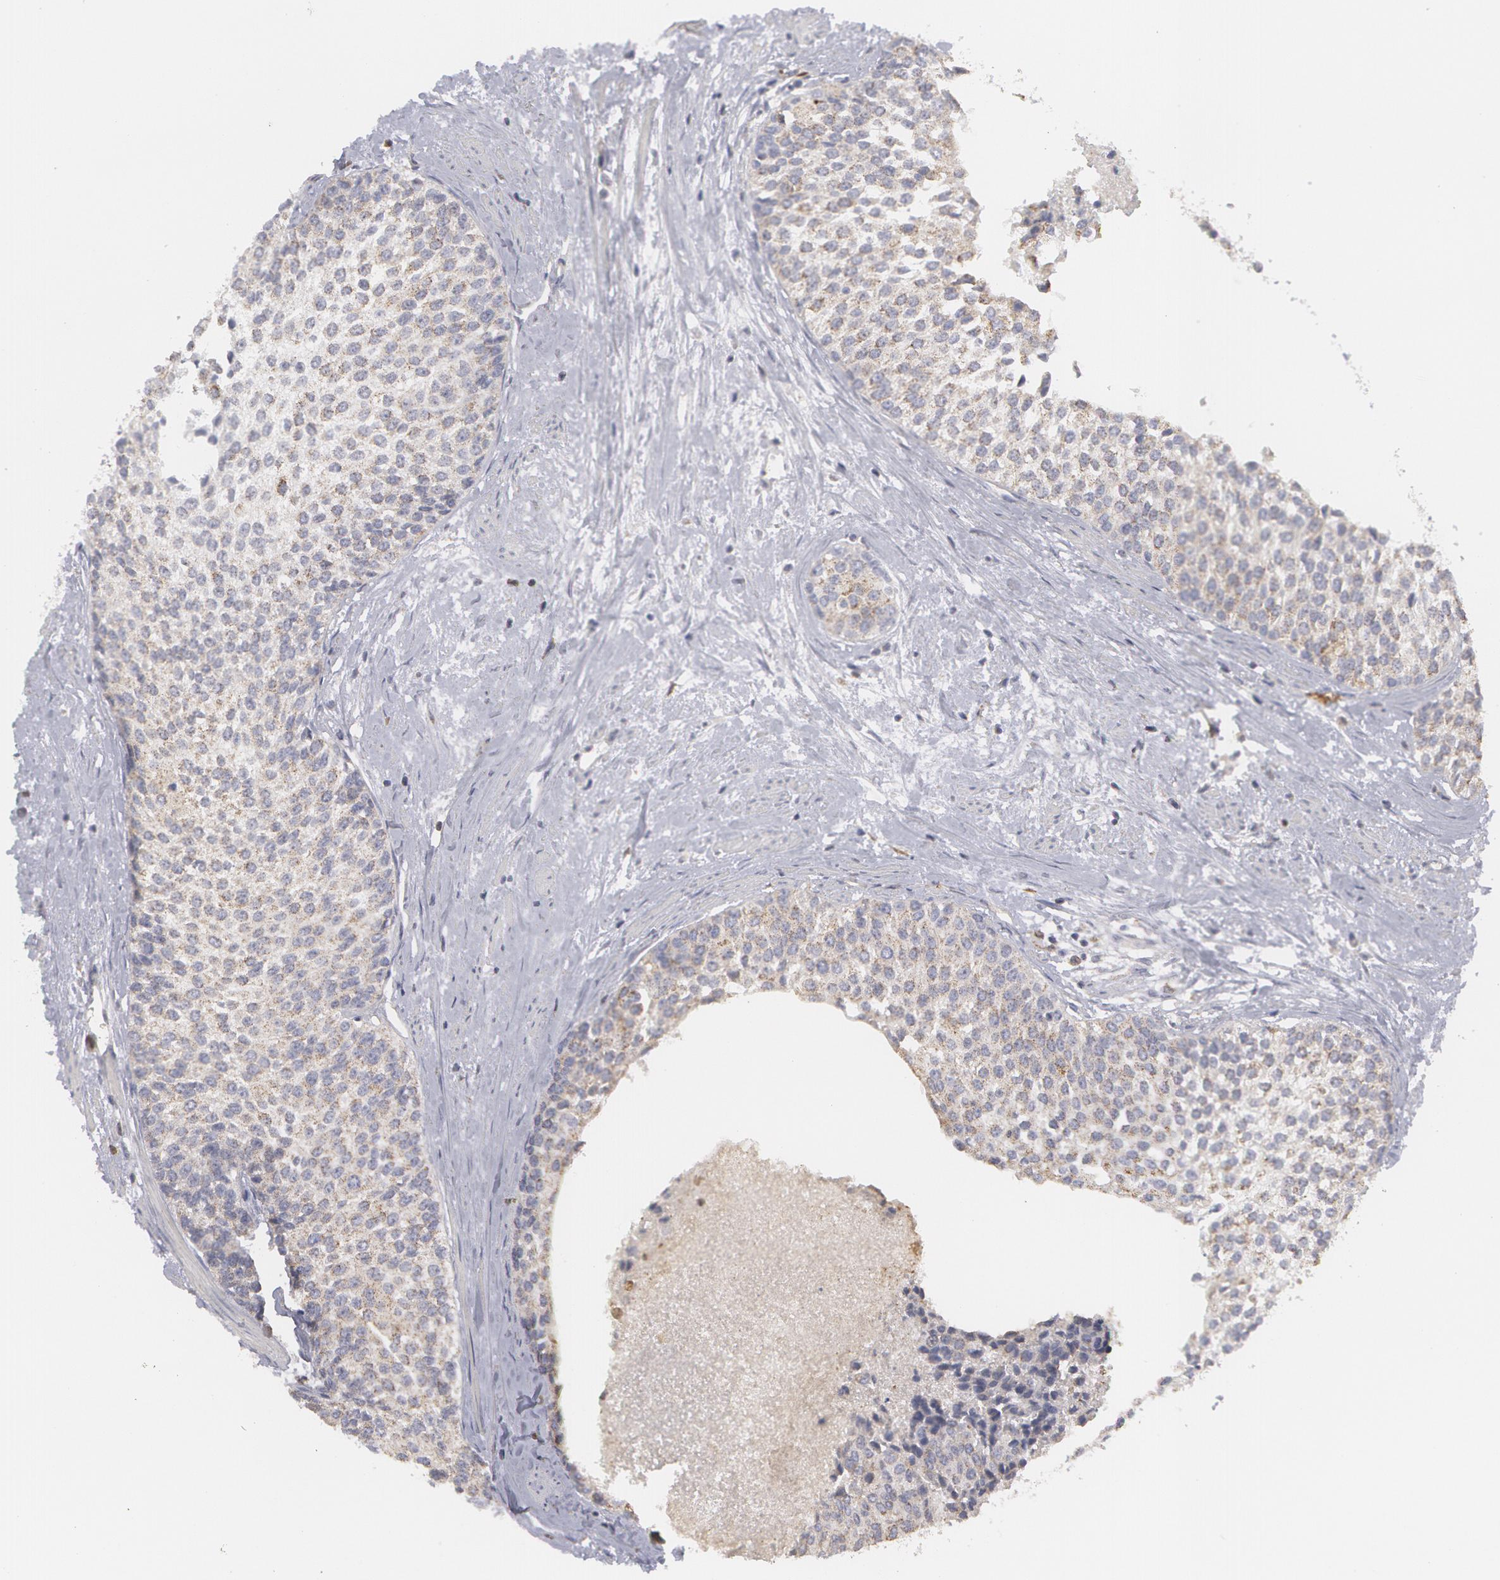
{"staining": {"intensity": "weak", "quantity": ">75%", "location": "cytoplasmic/membranous"}, "tissue": "urothelial cancer", "cell_type": "Tumor cells", "image_type": "cancer", "snomed": [{"axis": "morphology", "description": "Urothelial carcinoma, Low grade"}, {"axis": "topography", "description": "Urinary bladder"}], "caption": "Human urothelial cancer stained for a protein (brown) exhibits weak cytoplasmic/membranous positive positivity in about >75% of tumor cells.", "gene": "CAT", "patient": {"sex": "female", "age": 73}}